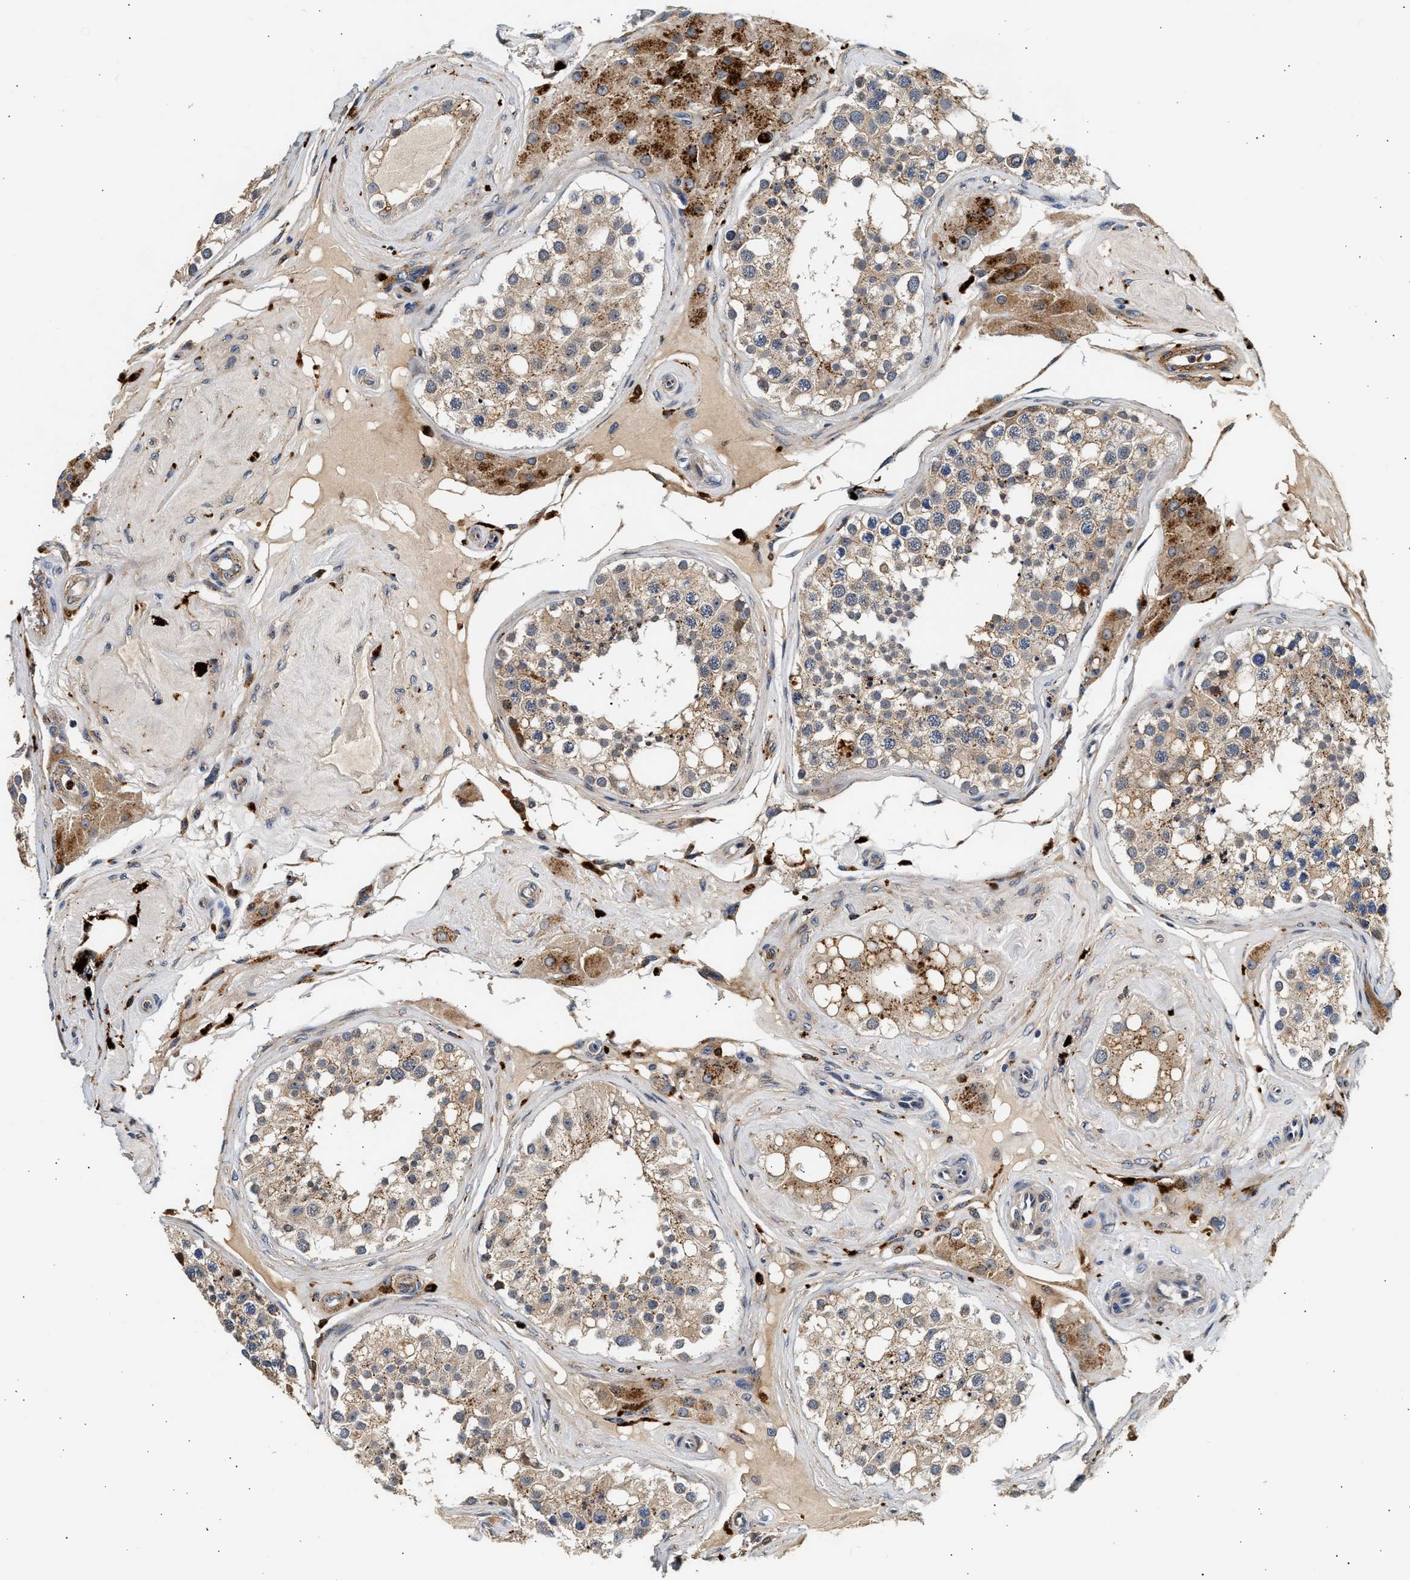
{"staining": {"intensity": "weak", "quantity": ">75%", "location": "cytoplasmic/membranous"}, "tissue": "testis", "cell_type": "Cells in seminiferous ducts", "image_type": "normal", "snomed": [{"axis": "morphology", "description": "Normal tissue, NOS"}, {"axis": "topography", "description": "Testis"}], "caption": "IHC (DAB) staining of unremarkable human testis displays weak cytoplasmic/membranous protein staining in about >75% of cells in seminiferous ducts. (DAB = brown stain, brightfield microscopy at high magnification).", "gene": "PLD3", "patient": {"sex": "male", "age": 68}}